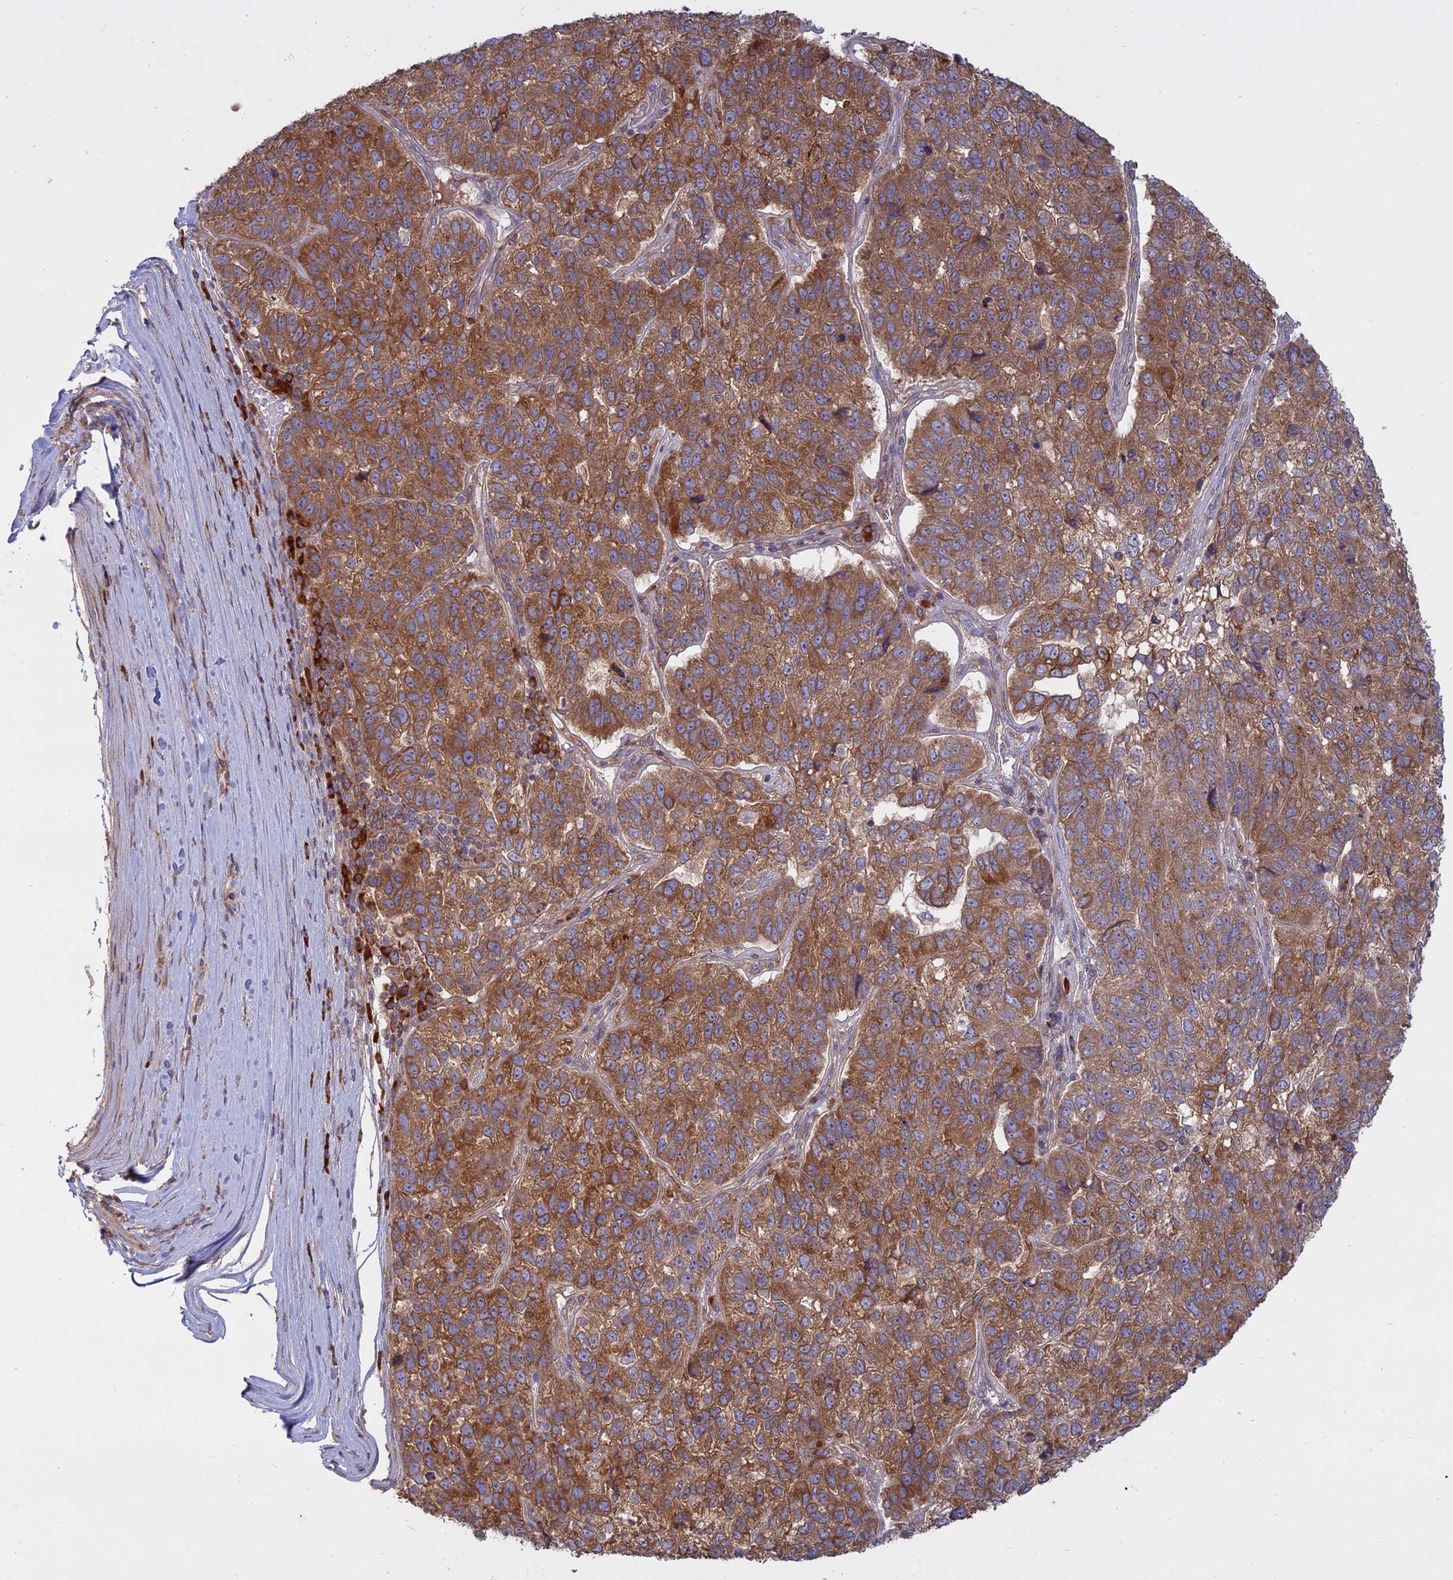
{"staining": {"intensity": "moderate", "quantity": ">75%", "location": "cytoplasmic/membranous"}, "tissue": "pancreatic cancer", "cell_type": "Tumor cells", "image_type": "cancer", "snomed": [{"axis": "morphology", "description": "Adenocarcinoma, NOS"}, {"axis": "topography", "description": "Pancreas"}], "caption": "Tumor cells demonstrate medium levels of moderate cytoplasmic/membranous positivity in about >75% of cells in human adenocarcinoma (pancreatic).", "gene": "TMEM208", "patient": {"sex": "female", "age": 61}}